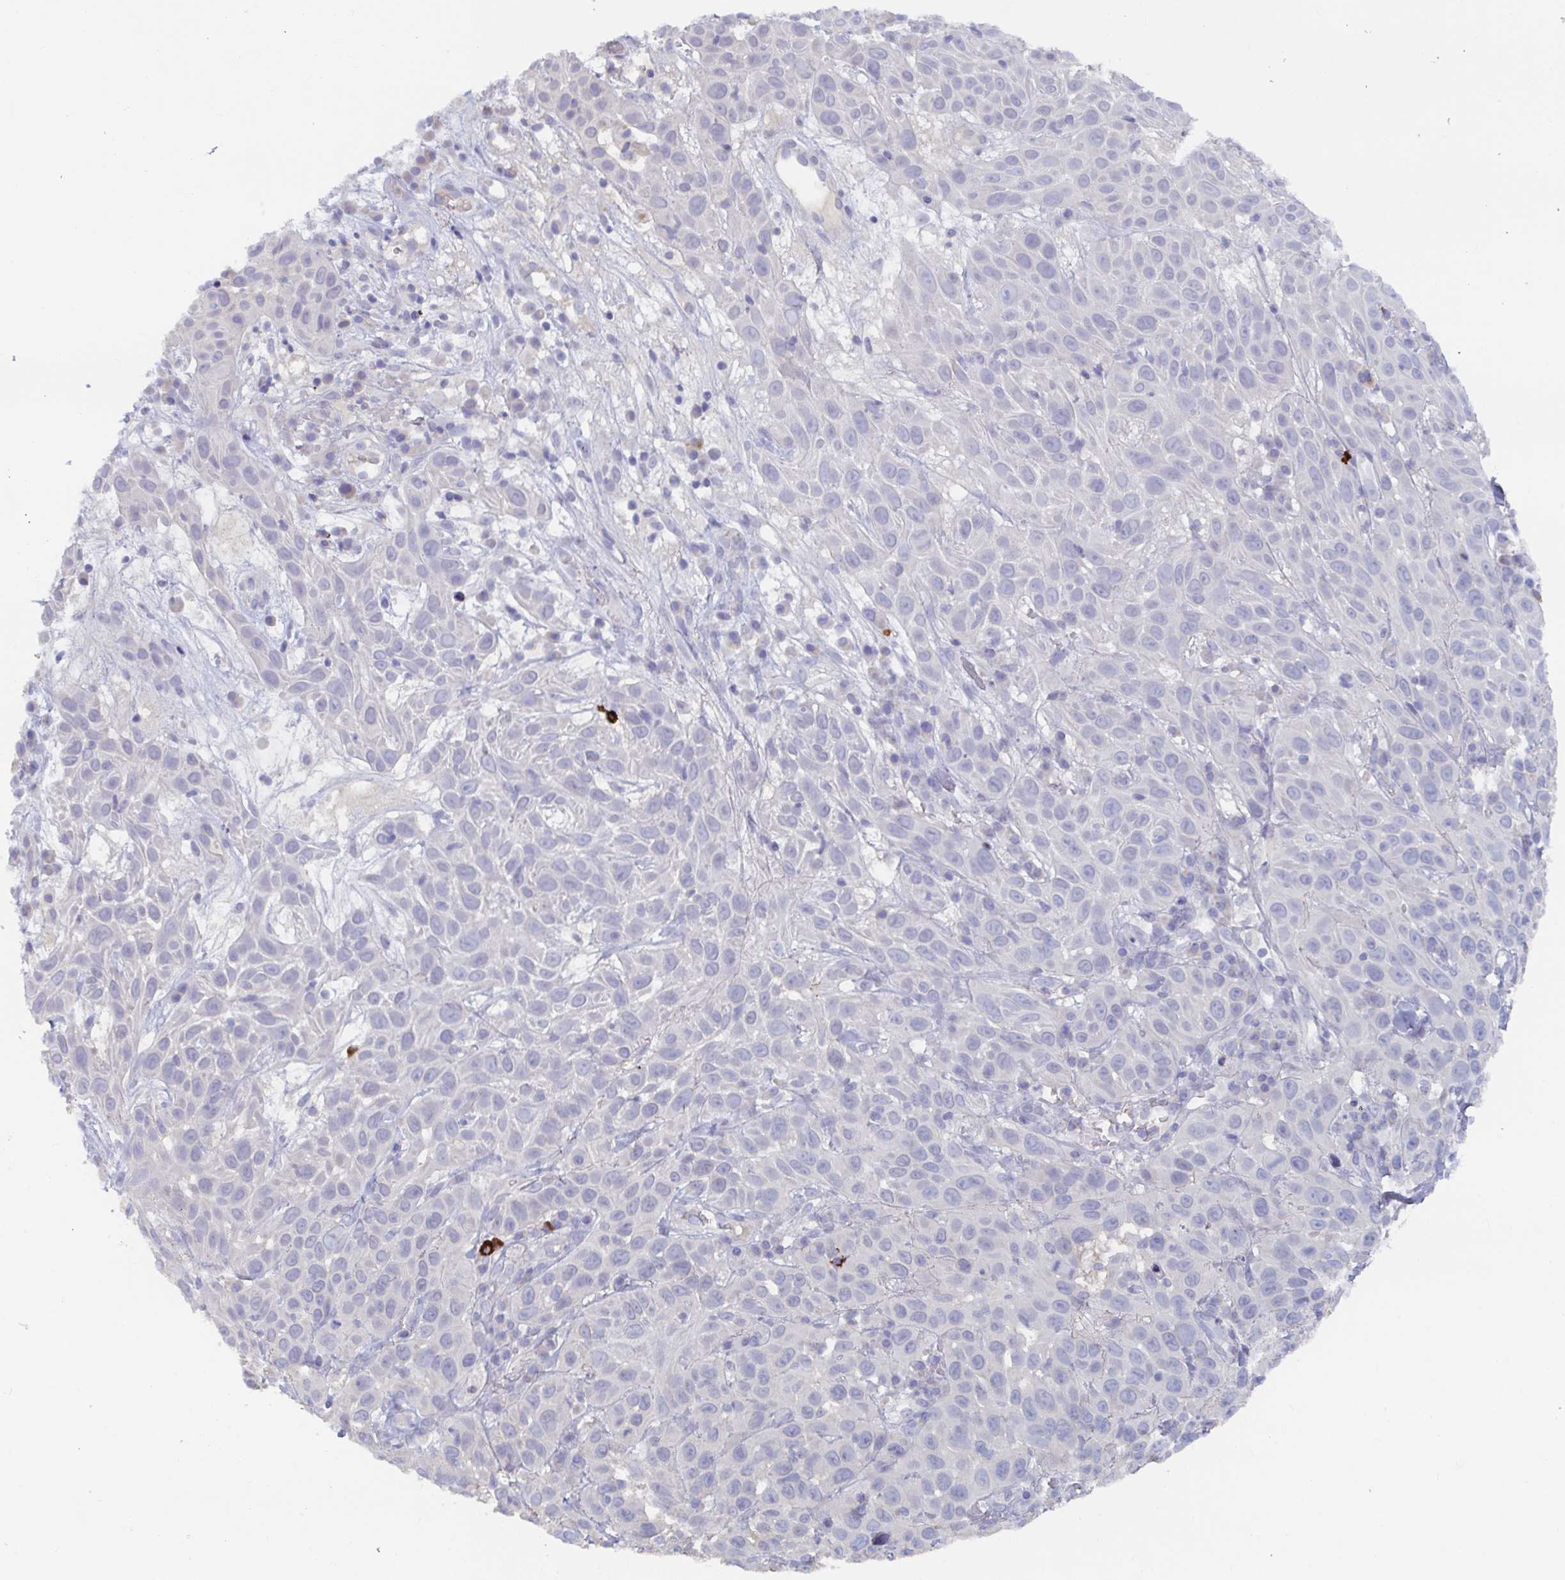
{"staining": {"intensity": "negative", "quantity": "none", "location": "none"}, "tissue": "skin cancer", "cell_type": "Tumor cells", "image_type": "cancer", "snomed": [{"axis": "morphology", "description": "Squamous cell carcinoma, NOS"}, {"axis": "topography", "description": "Skin"}], "caption": "The histopathology image exhibits no significant staining in tumor cells of squamous cell carcinoma (skin).", "gene": "KCNK5", "patient": {"sex": "male", "age": 82}}